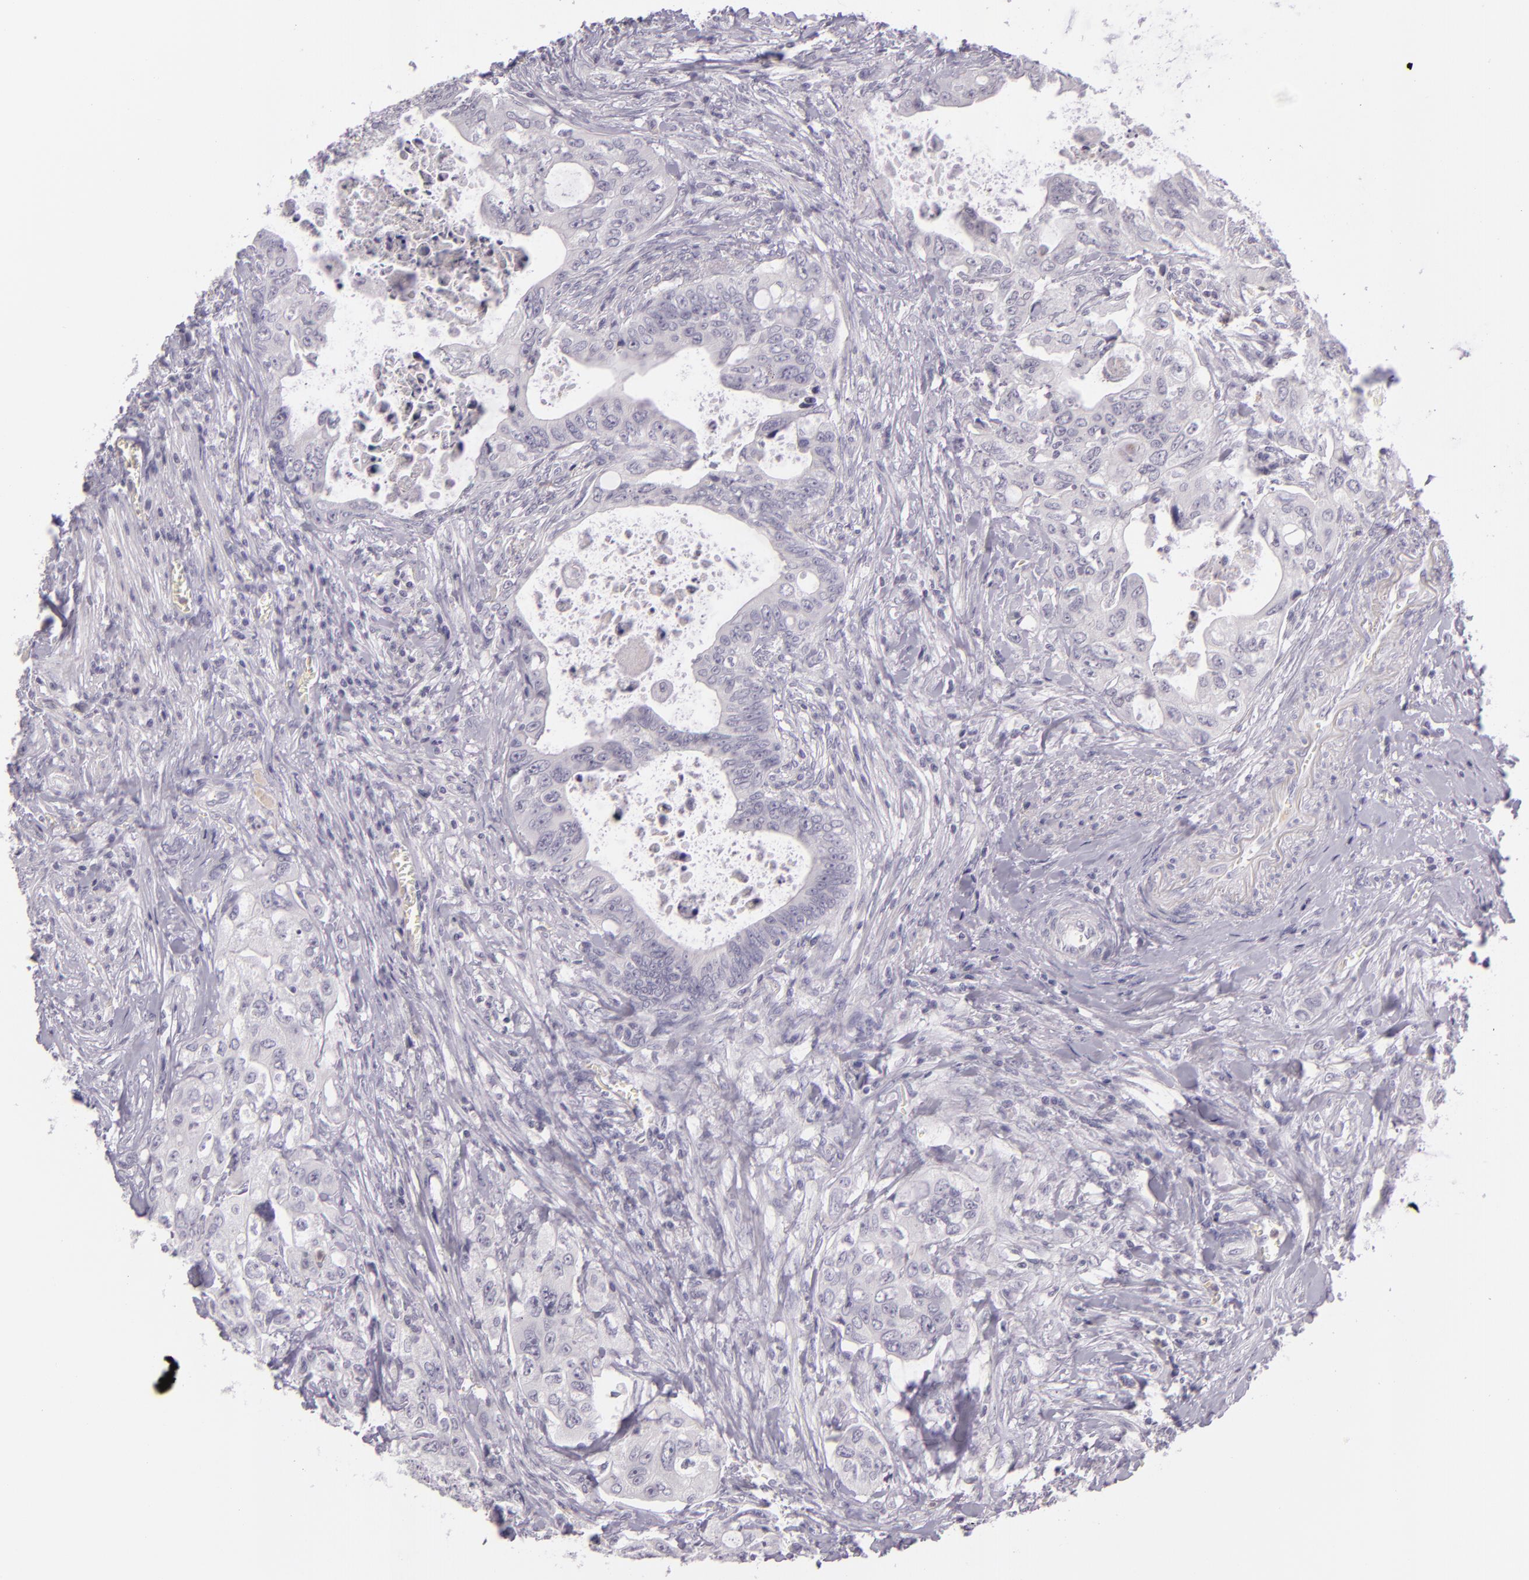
{"staining": {"intensity": "negative", "quantity": "none", "location": "none"}, "tissue": "colorectal cancer", "cell_type": "Tumor cells", "image_type": "cancer", "snomed": [{"axis": "morphology", "description": "Adenocarcinoma, NOS"}, {"axis": "topography", "description": "Rectum"}], "caption": "This is an IHC photomicrograph of colorectal cancer (adenocarcinoma). There is no staining in tumor cells.", "gene": "CBS", "patient": {"sex": "female", "age": 57}}